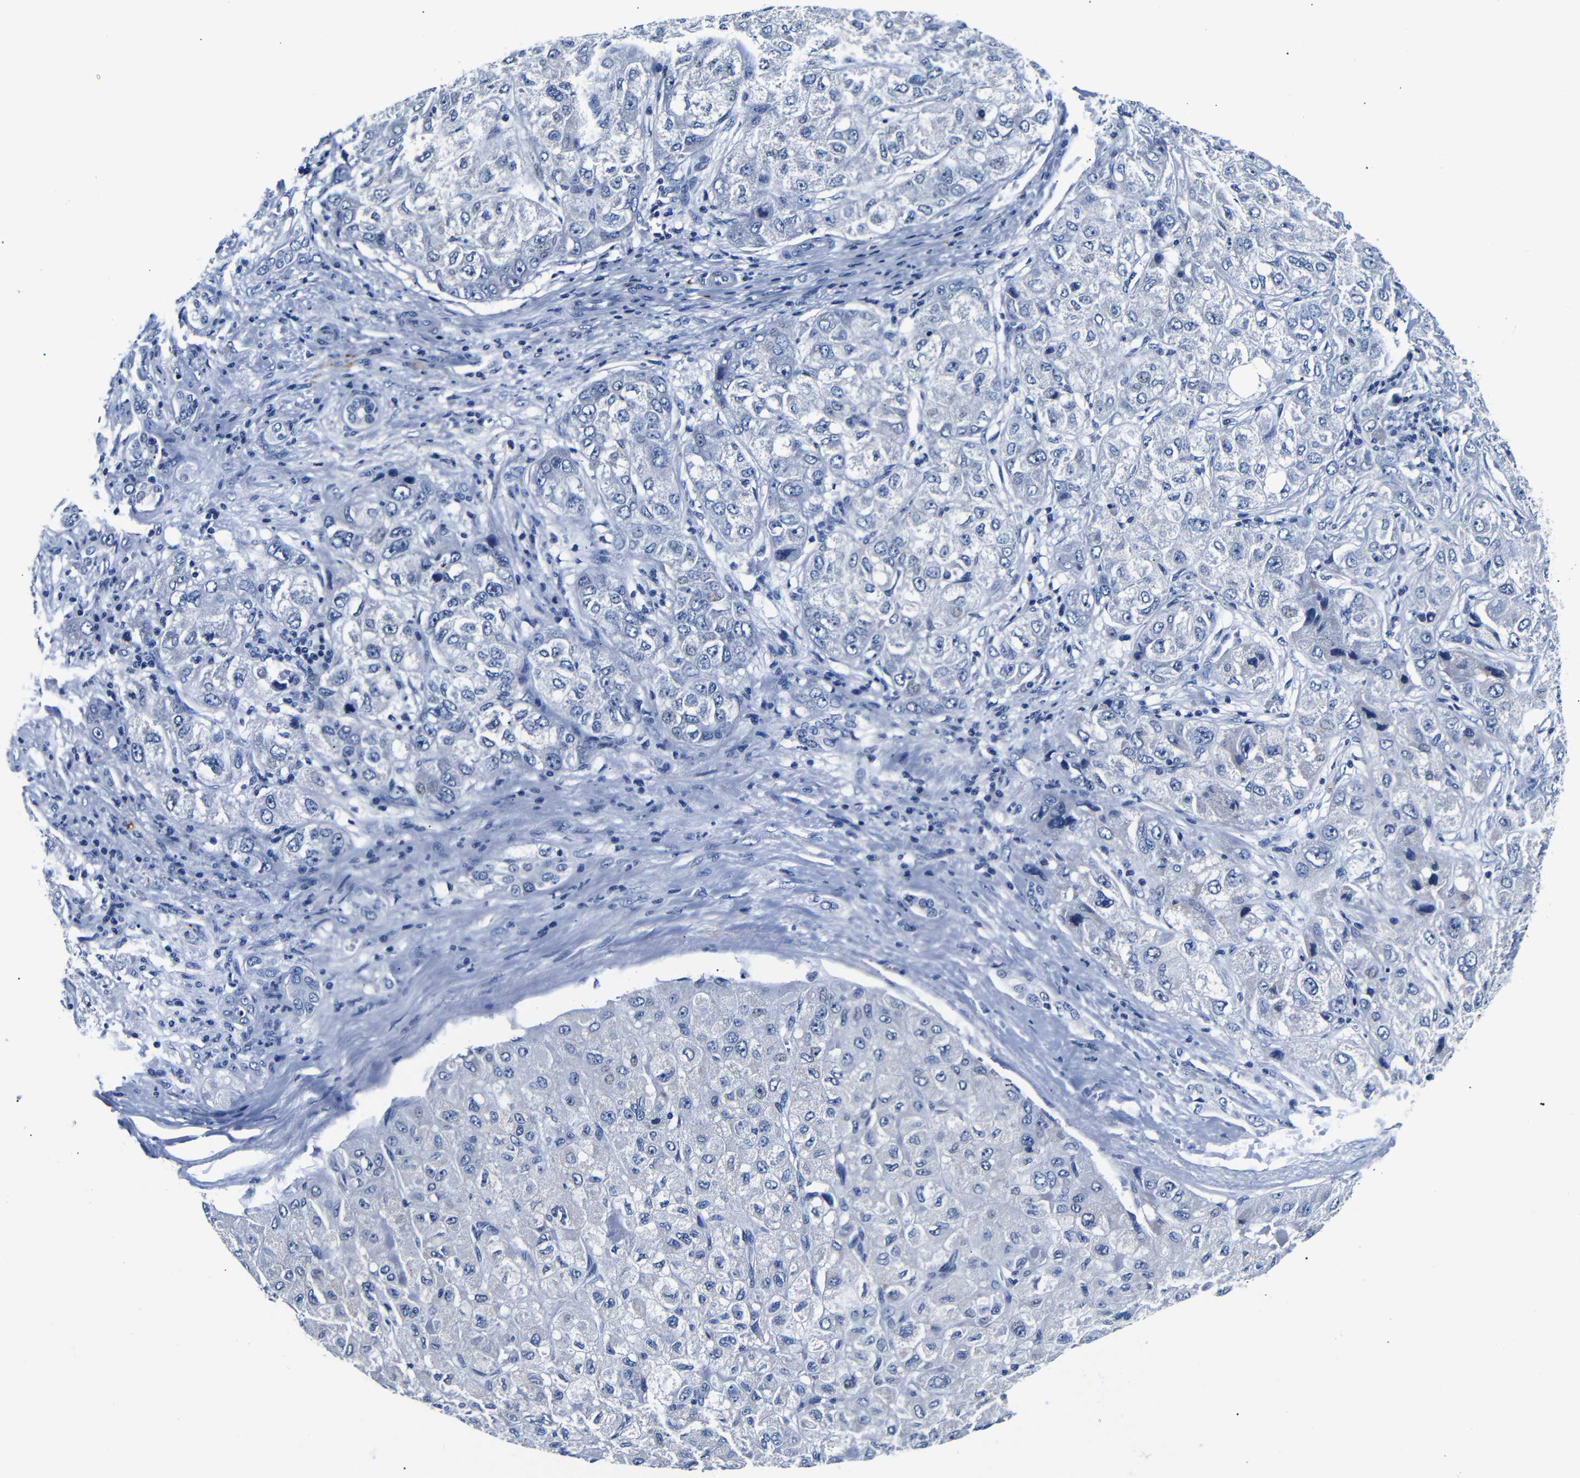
{"staining": {"intensity": "negative", "quantity": "none", "location": "none"}, "tissue": "liver cancer", "cell_type": "Tumor cells", "image_type": "cancer", "snomed": [{"axis": "morphology", "description": "Carcinoma, Hepatocellular, NOS"}, {"axis": "topography", "description": "Liver"}], "caption": "Immunohistochemical staining of hepatocellular carcinoma (liver) exhibits no significant staining in tumor cells.", "gene": "GAP43", "patient": {"sex": "male", "age": 80}}